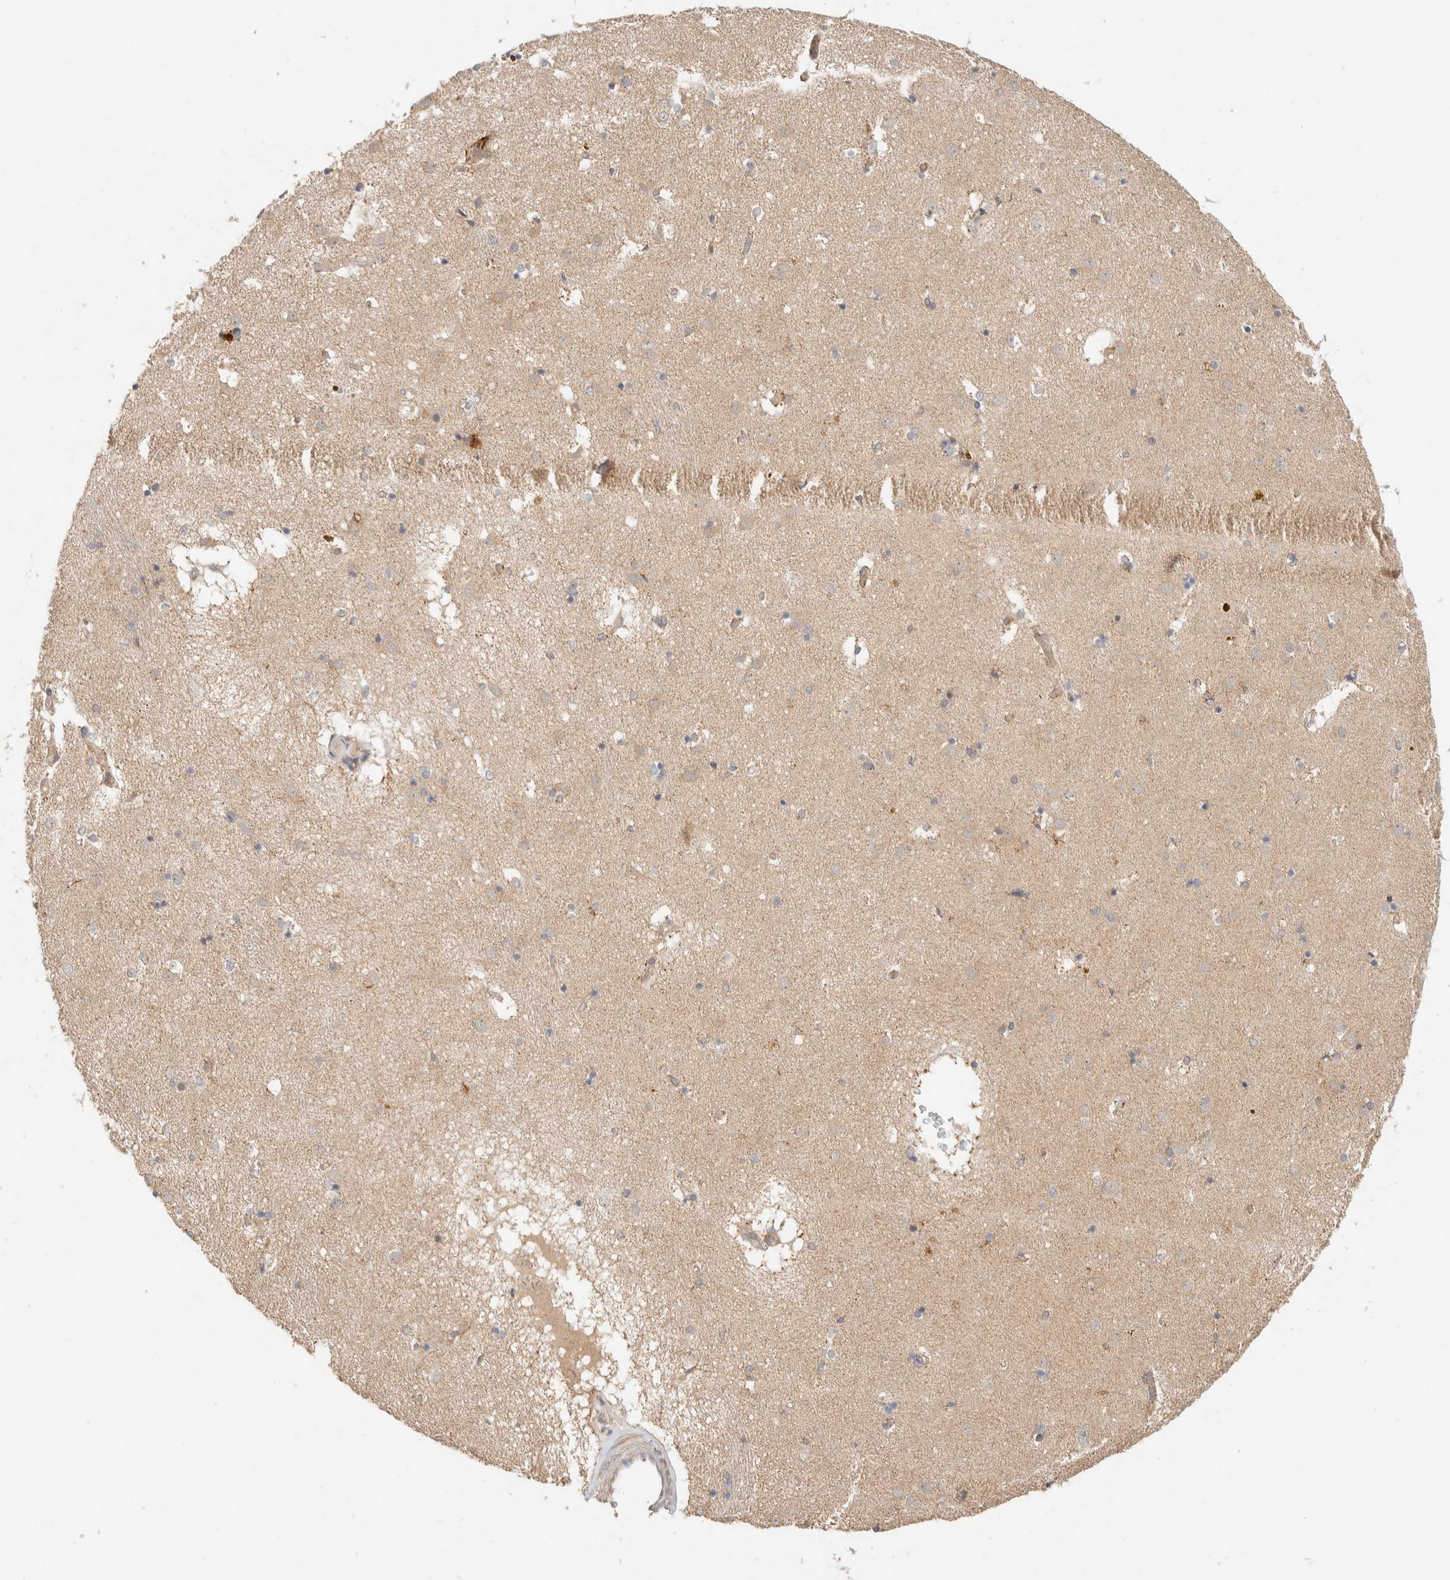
{"staining": {"intensity": "weak", "quantity": ">75%", "location": "cytoplasmic/membranous"}, "tissue": "caudate", "cell_type": "Glial cells", "image_type": "normal", "snomed": [{"axis": "morphology", "description": "Normal tissue, NOS"}, {"axis": "topography", "description": "Lateral ventricle wall"}], "caption": "High-magnification brightfield microscopy of unremarkable caudate stained with DAB (brown) and counterstained with hematoxylin (blue). glial cells exhibit weak cytoplasmic/membranous expression is identified in approximately>75% of cells.", "gene": "KIF9", "patient": {"sex": "male", "age": 70}}